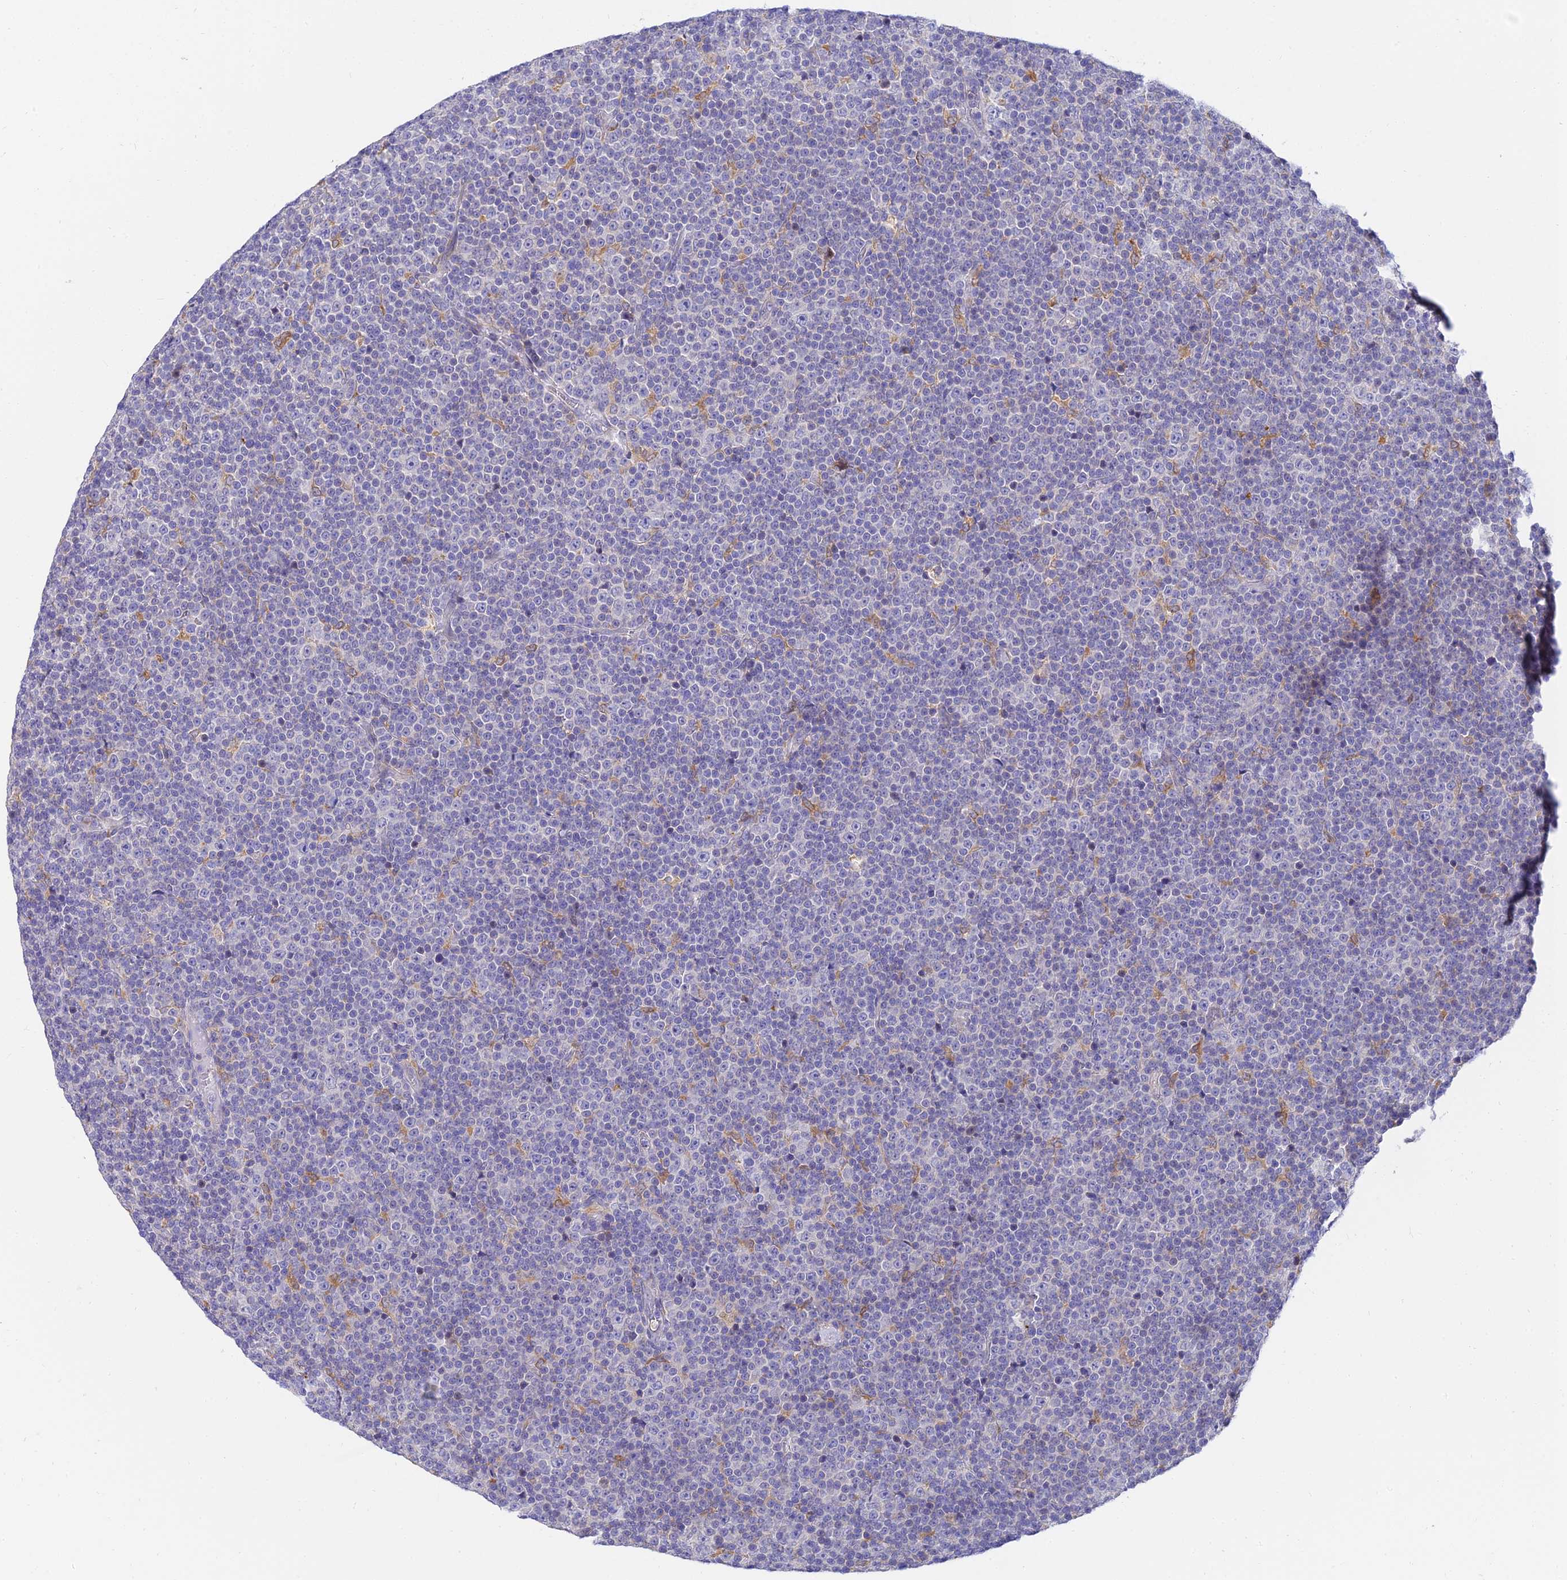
{"staining": {"intensity": "negative", "quantity": "none", "location": "none"}, "tissue": "lymphoma", "cell_type": "Tumor cells", "image_type": "cancer", "snomed": [{"axis": "morphology", "description": "Malignant lymphoma, non-Hodgkin's type, Low grade"}, {"axis": "topography", "description": "Lymph node"}], "caption": "The image shows no staining of tumor cells in lymphoma. The staining was performed using DAB to visualize the protein expression in brown, while the nuclei were stained in blue with hematoxylin (Magnification: 20x).", "gene": "ARL8B", "patient": {"sex": "female", "age": 67}}